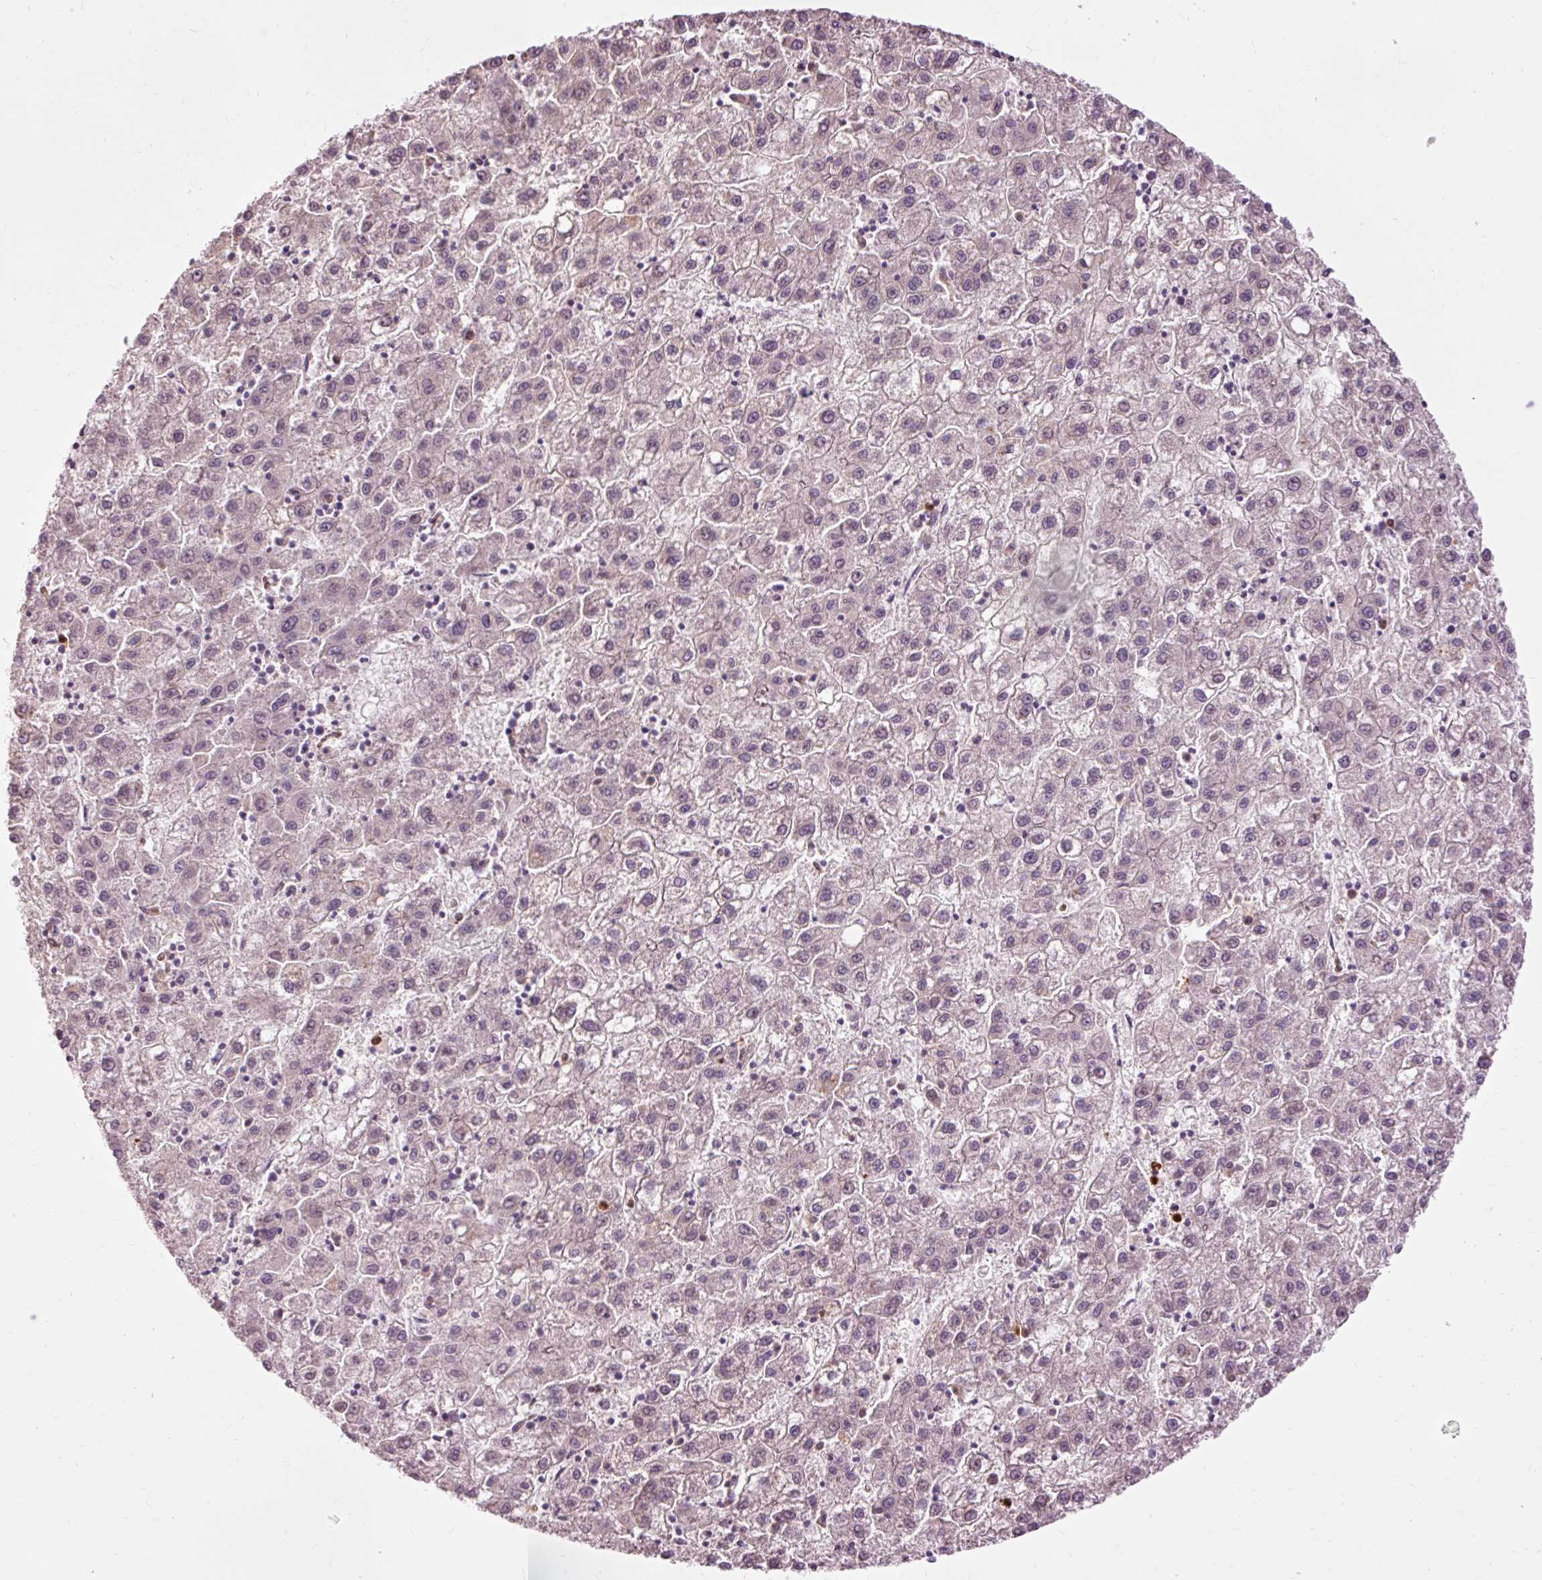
{"staining": {"intensity": "negative", "quantity": "none", "location": "none"}, "tissue": "liver cancer", "cell_type": "Tumor cells", "image_type": "cancer", "snomed": [{"axis": "morphology", "description": "Carcinoma, Hepatocellular, NOS"}, {"axis": "topography", "description": "Liver"}], "caption": "Liver cancer (hepatocellular carcinoma) was stained to show a protein in brown. There is no significant expression in tumor cells.", "gene": "PRDX5", "patient": {"sex": "male", "age": 72}}